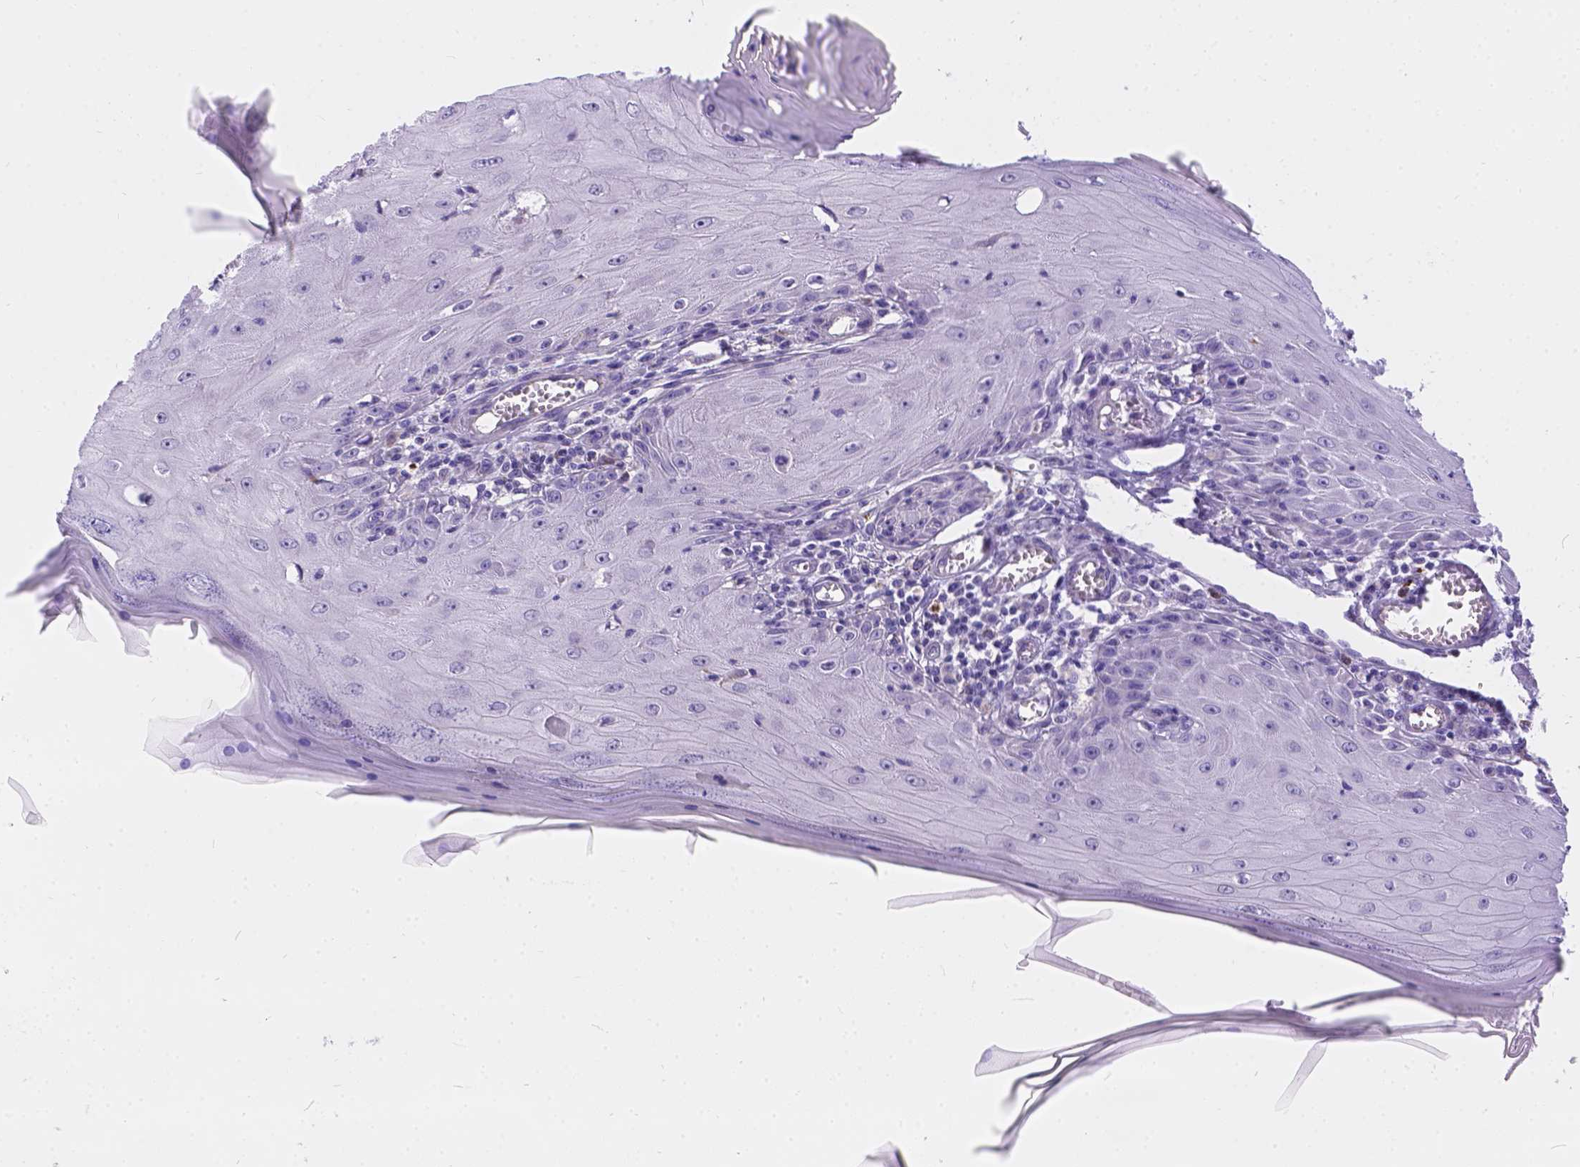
{"staining": {"intensity": "negative", "quantity": "none", "location": "none"}, "tissue": "skin cancer", "cell_type": "Tumor cells", "image_type": "cancer", "snomed": [{"axis": "morphology", "description": "Squamous cell carcinoma, NOS"}, {"axis": "topography", "description": "Skin"}], "caption": "The histopathology image shows no staining of tumor cells in skin squamous cell carcinoma. (Immunohistochemistry (ihc), brightfield microscopy, high magnification).", "gene": "DLEC1", "patient": {"sex": "female", "age": 73}}